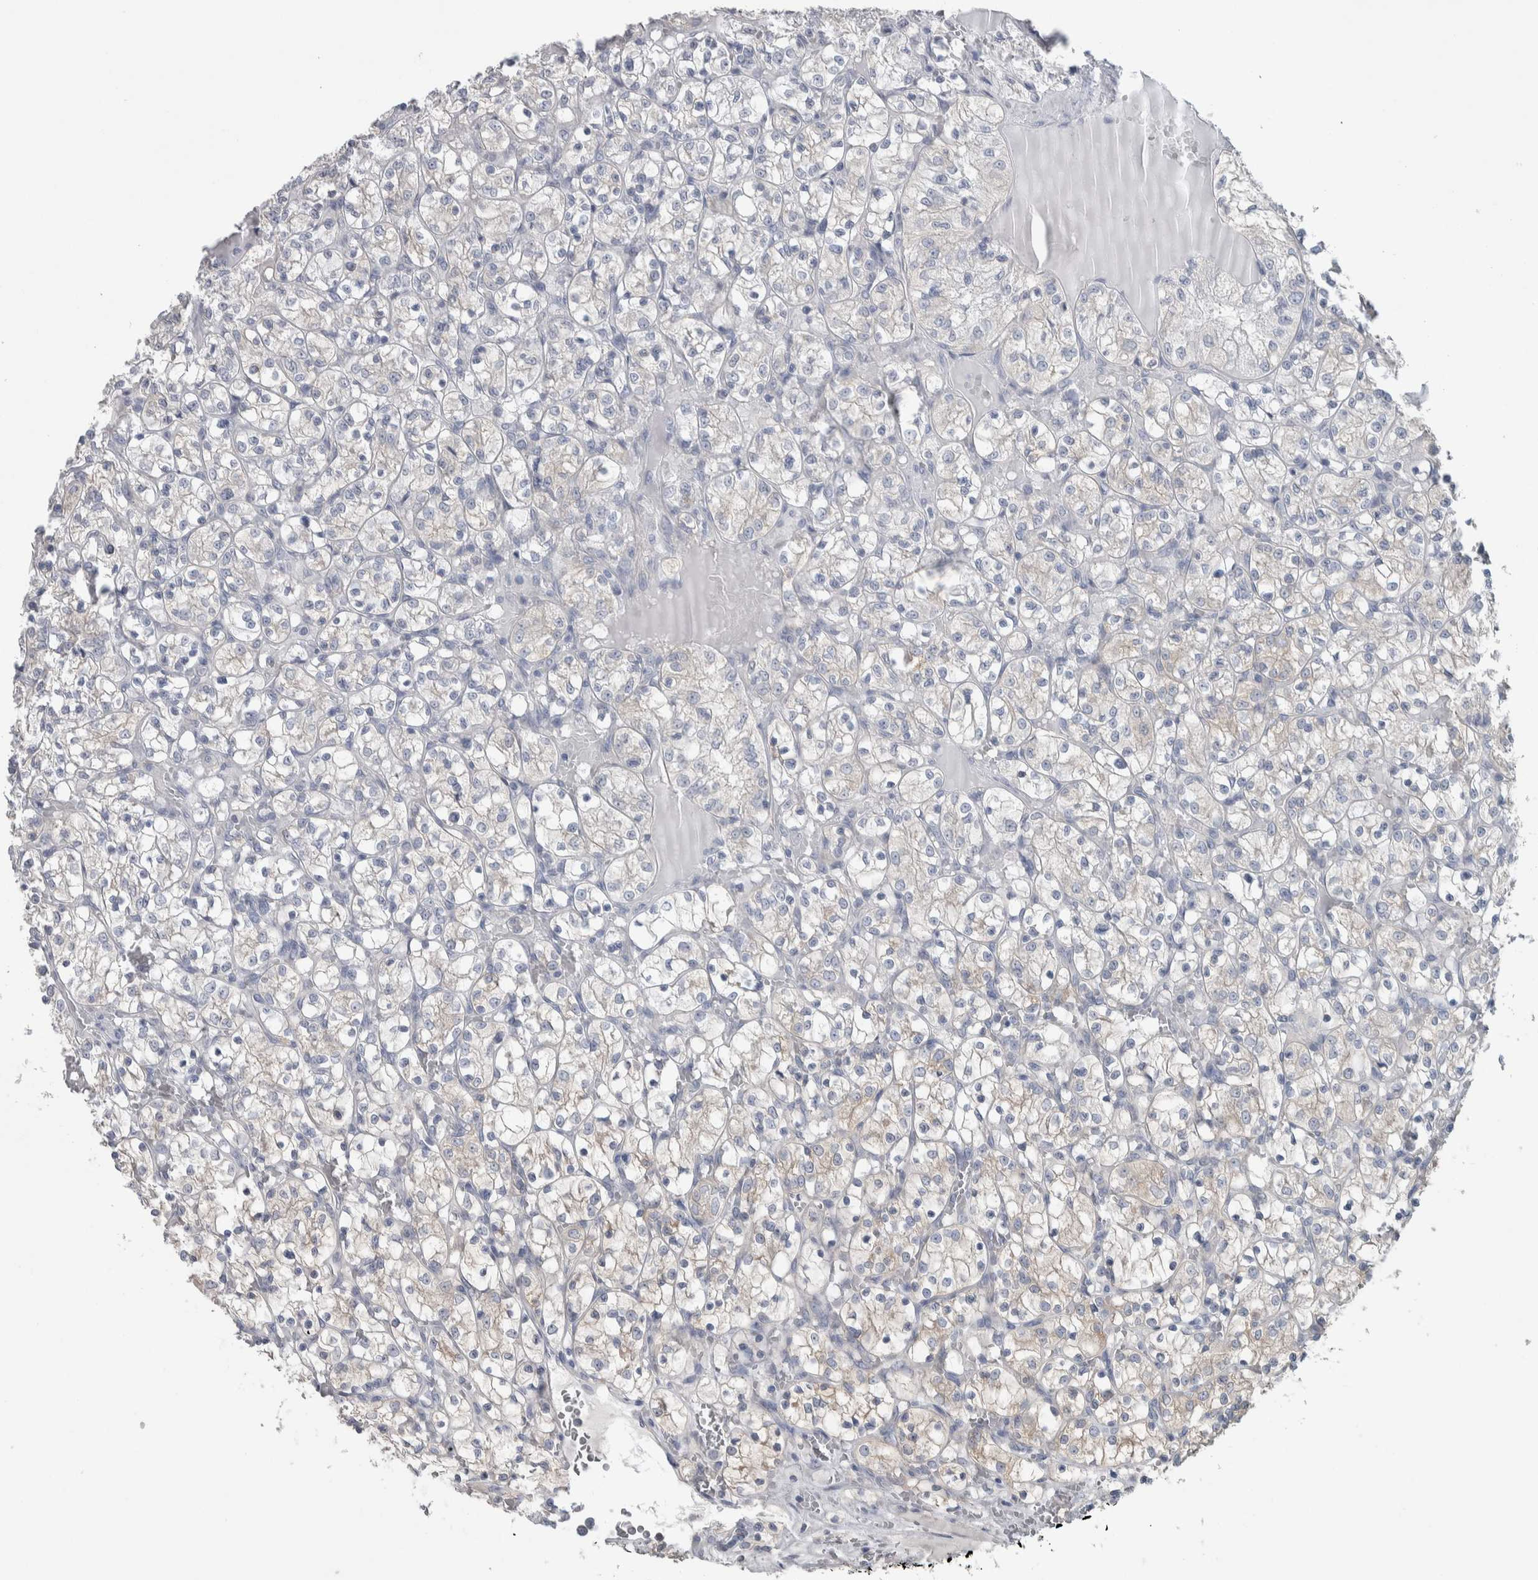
{"staining": {"intensity": "negative", "quantity": "none", "location": "none"}, "tissue": "renal cancer", "cell_type": "Tumor cells", "image_type": "cancer", "snomed": [{"axis": "morphology", "description": "Adenocarcinoma, NOS"}, {"axis": "topography", "description": "Kidney"}], "caption": "Tumor cells show no significant protein staining in renal adenocarcinoma. The staining was performed using DAB (3,3'-diaminobenzidine) to visualize the protein expression in brown, while the nuclei were stained in blue with hematoxylin (Magnification: 20x).", "gene": "GPHN", "patient": {"sex": "female", "age": 69}}